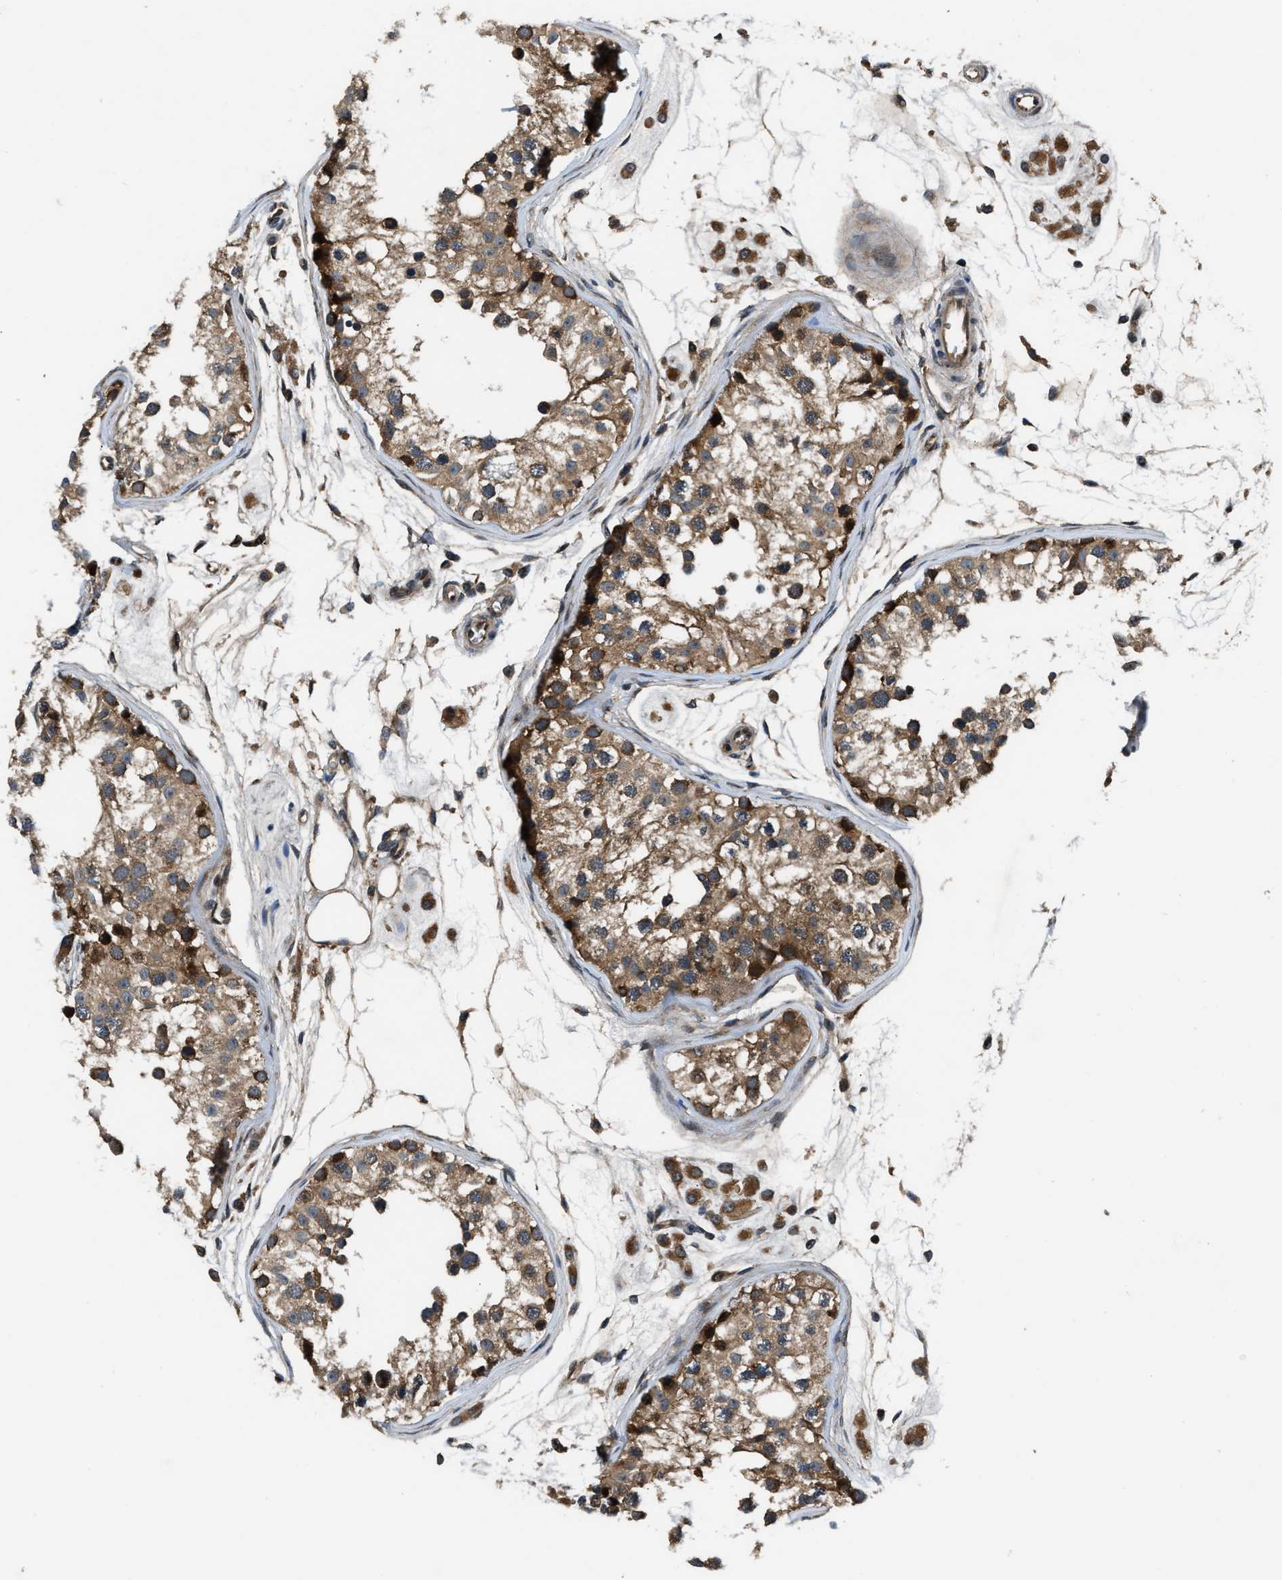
{"staining": {"intensity": "moderate", "quantity": ">75%", "location": "cytoplasmic/membranous"}, "tissue": "testis", "cell_type": "Cells in seminiferous ducts", "image_type": "normal", "snomed": [{"axis": "morphology", "description": "Normal tissue, NOS"}, {"axis": "morphology", "description": "Adenocarcinoma, metastatic, NOS"}, {"axis": "topography", "description": "Testis"}], "caption": "Immunohistochemical staining of benign human testis demonstrates medium levels of moderate cytoplasmic/membranous staining in approximately >75% of cells in seminiferous ducts.", "gene": "PNPLA8", "patient": {"sex": "male", "age": 26}}